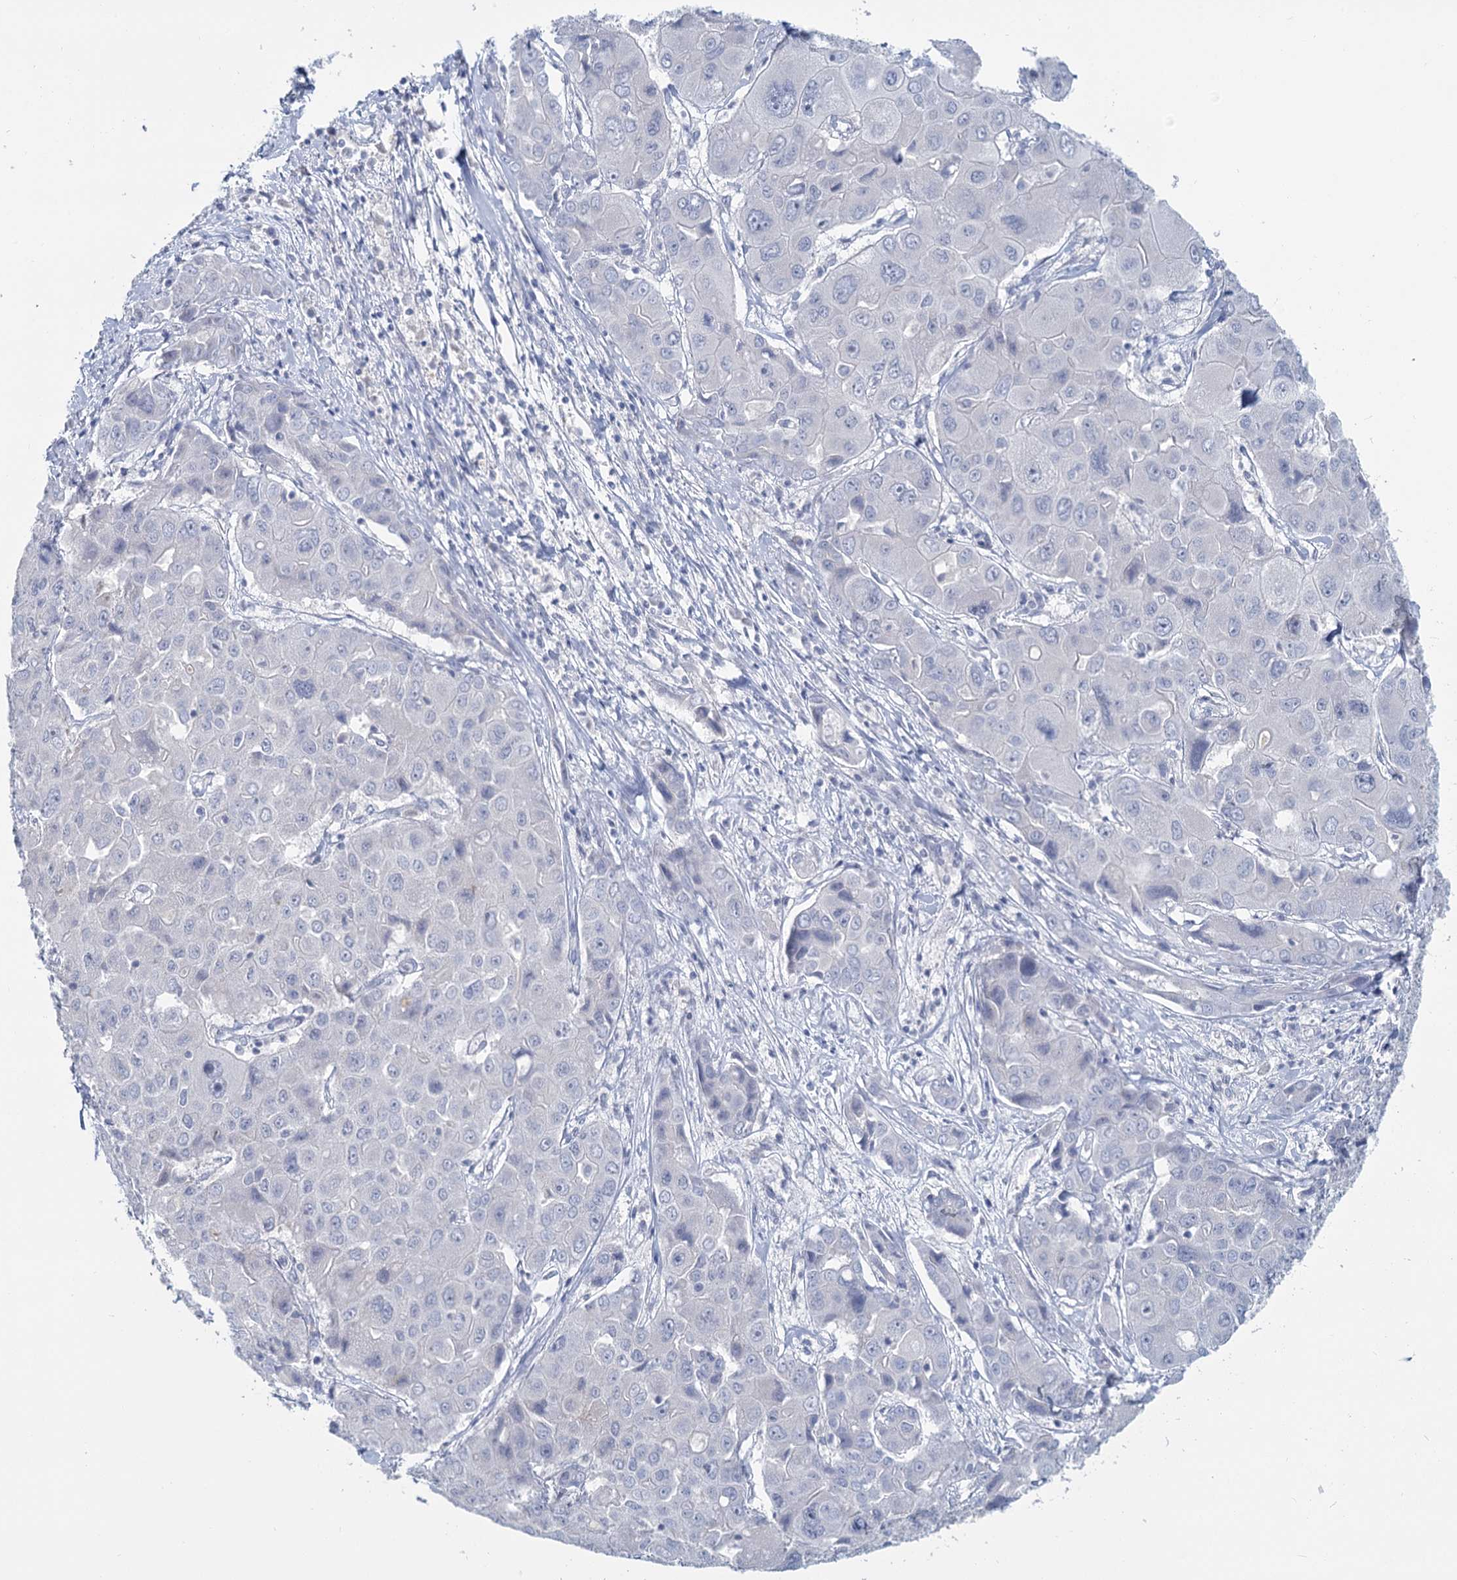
{"staining": {"intensity": "negative", "quantity": "none", "location": "none"}, "tissue": "liver cancer", "cell_type": "Tumor cells", "image_type": "cancer", "snomed": [{"axis": "morphology", "description": "Cholangiocarcinoma"}, {"axis": "topography", "description": "Liver"}], "caption": "Immunohistochemistry (IHC) image of human cholangiocarcinoma (liver) stained for a protein (brown), which demonstrates no staining in tumor cells.", "gene": "CHGA", "patient": {"sex": "male", "age": 67}}